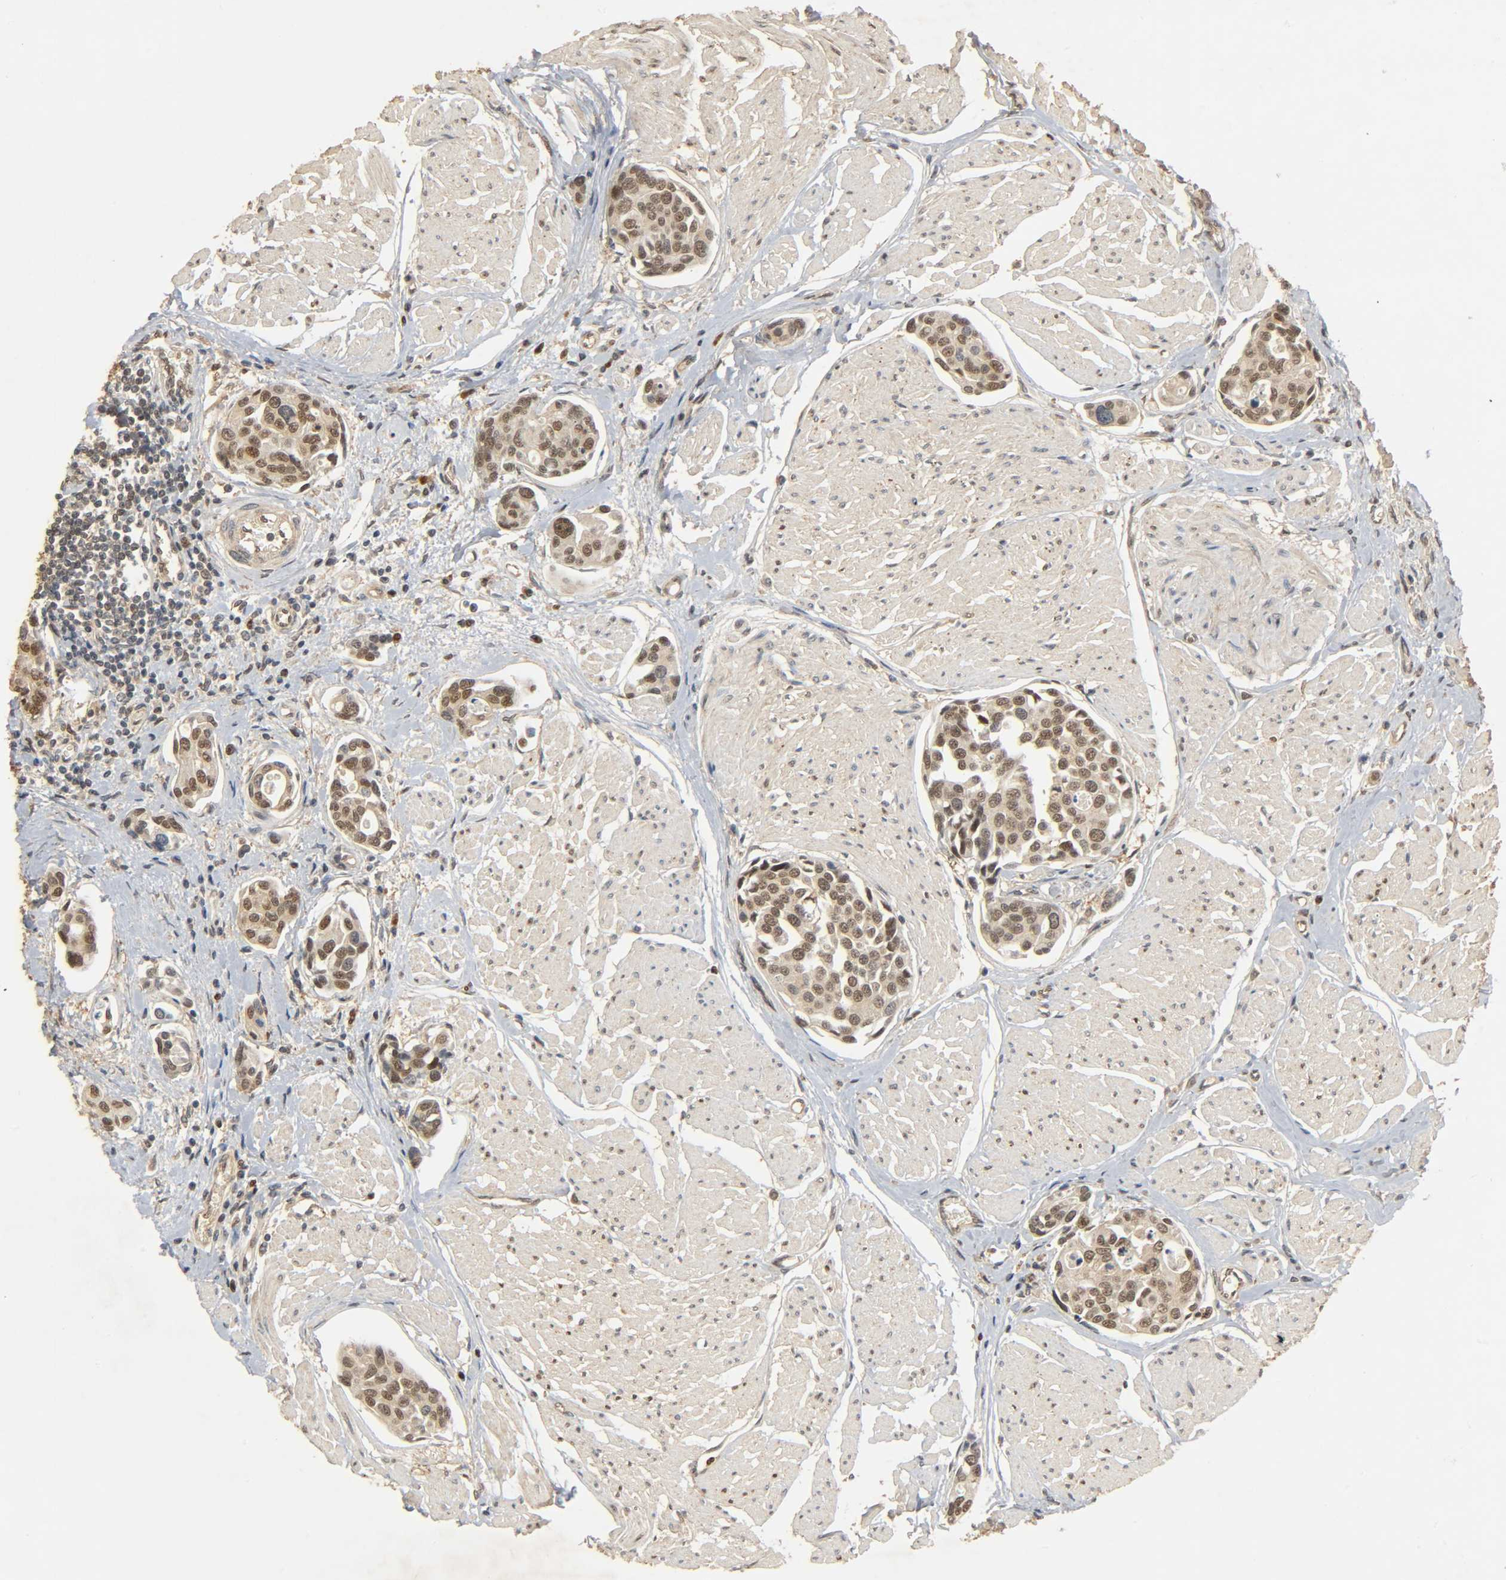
{"staining": {"intensity": "moderate", "quantity": ">75%", "location": "cytoplasmic/membranous,nuclear"}, "tissue": "urothelial cancer", "cell_type": "Tumor cells", "image_type": "cancer", "snomed": [{"axis": "morphology", "description": "Urothelial carcinoma, High grade"}, {"axis": "topography", "description": "Urinary bladder"}], "caption": "Tumor cells reveal medium levels of moderate cytoplasmic/membranous and nuclear positivity in about >75% of cells in human urothelial carcinoma (high-grade).", "gene": "ZFPM2", "patient": {"sex": "male", "age": 78}}